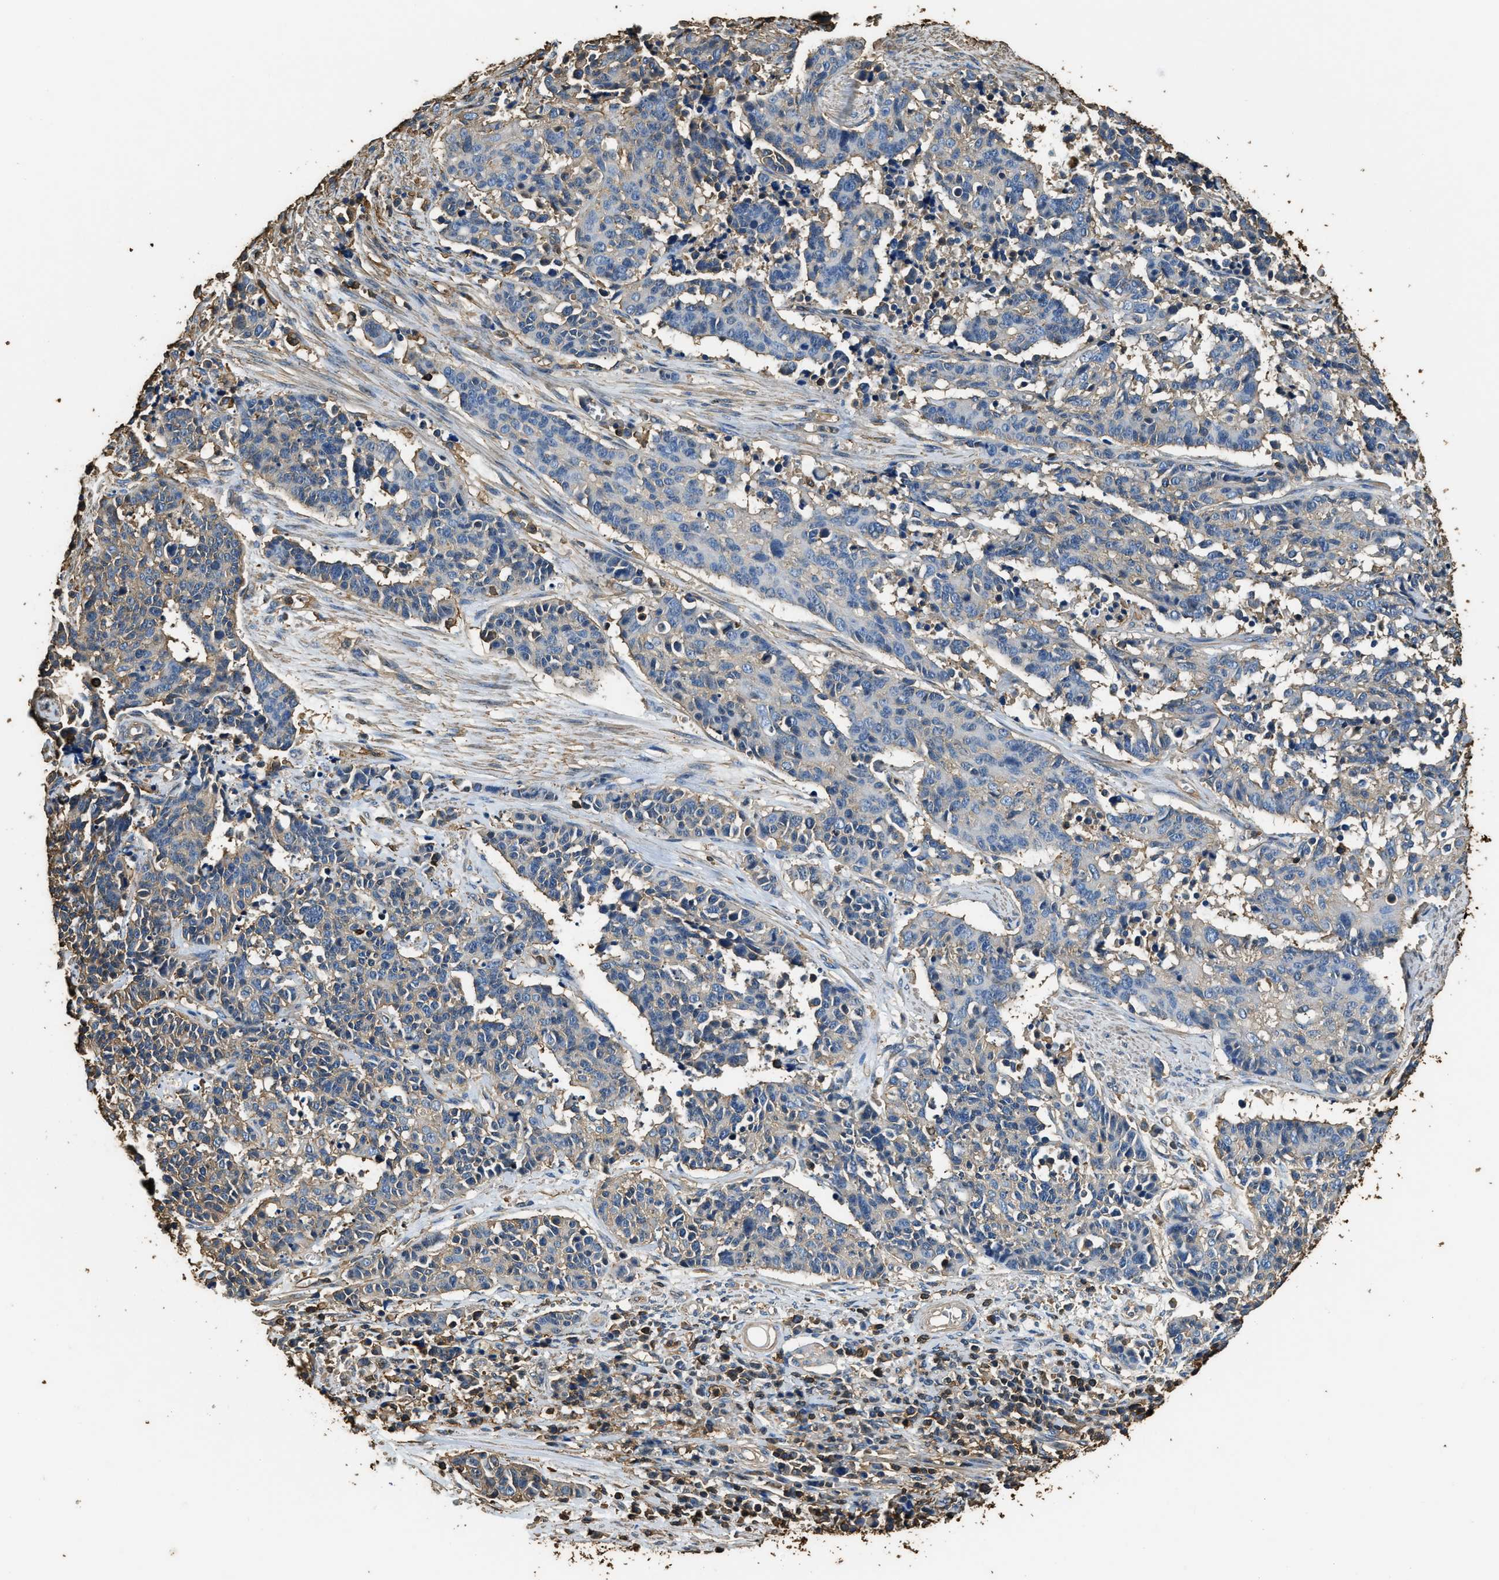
{"staining": {"intensity": "weak", "quantity": "25%-75%", "location": "cytoplasmic/membranous"}, "tissue": "cervical cancer", "cell_type": "Tumor cells", "image_type": "cancer", "snomed": [{"axis": "morphology", "description": "Squamous cell carcinoma, NOS"}, {"axis": "topography", "description": "Cervix"}], "caption": "Immunohistochemistry staining of cervical cancer (squamous cell carcinoma), which demonstrates low levels of weak cytoplasmic/membranous positivity in about 25%-75% of tumor cells indicating weak cytoplasmic/membranous protein staining. The staining was performed using DAB (3,3'-diaminobenzidine) (brown) for protein detection and nuclei were counterstained in hematoxylin (blue).", "gene": "ACCS", "patient": {"sex": "female", "age": 35}}